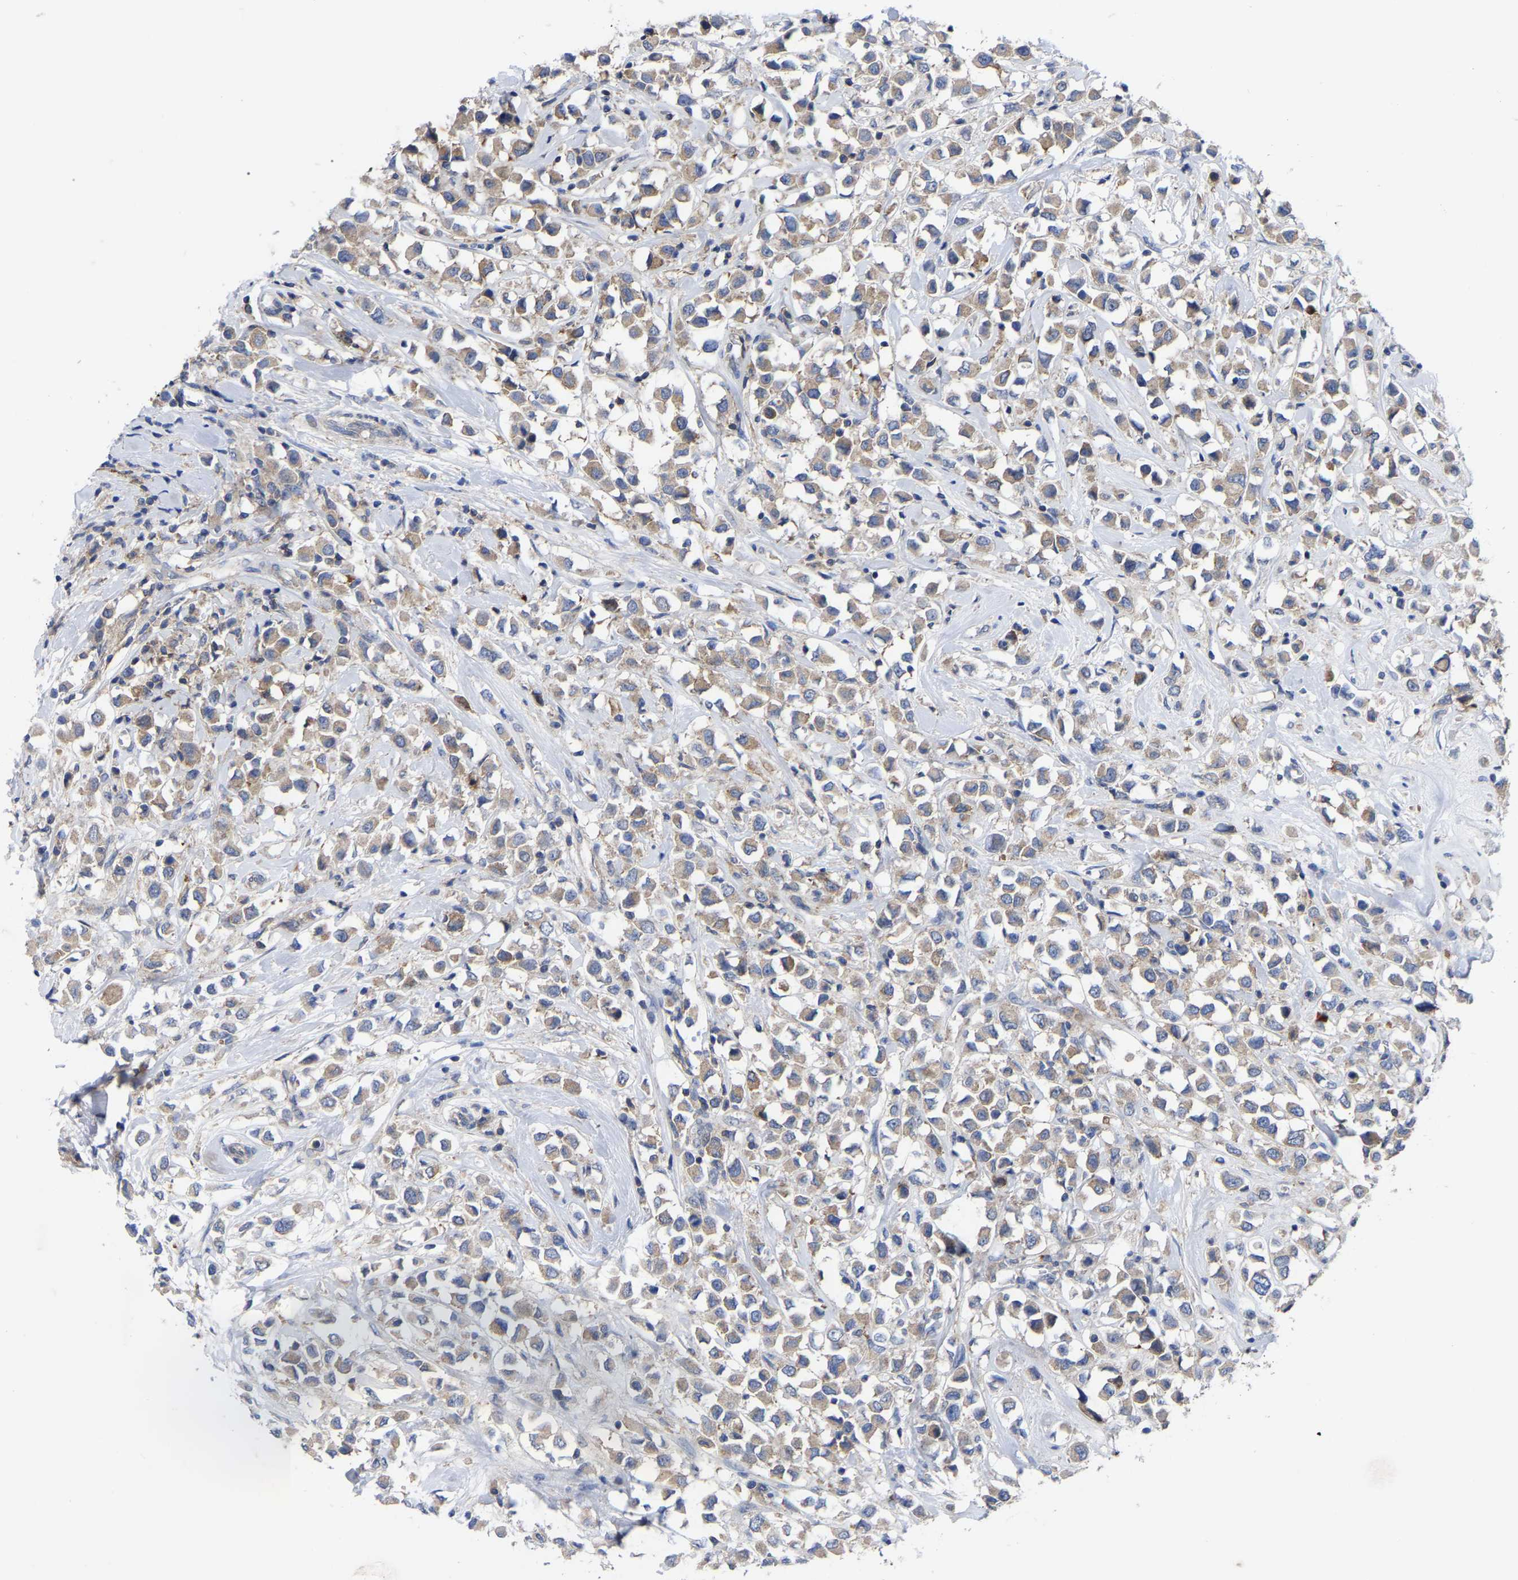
{"staining": {"intensity": "weak", "quantity": ">75%", "location": "cytoplasmic/membranous"}, "tissue": "breast cancer", "cell_type": "Tumor cells", "image_type": "cancer", "snomed": [{"axis": "morphology", "description": "Duct carcinoma"}, {"axis": "topography", "description": "Breast"}], "caption": "Weak cytoplasmic/membranous protein positivity is identified in about >75% of tumor cells in invasive ductal carcinoma (breast). Using DAB (brown) and hematoxylin (blue) stains, captured at high magnification using brightfield microscopy.", "gene": "TCP1", "patient": {"sex": "female", "age": 61}}